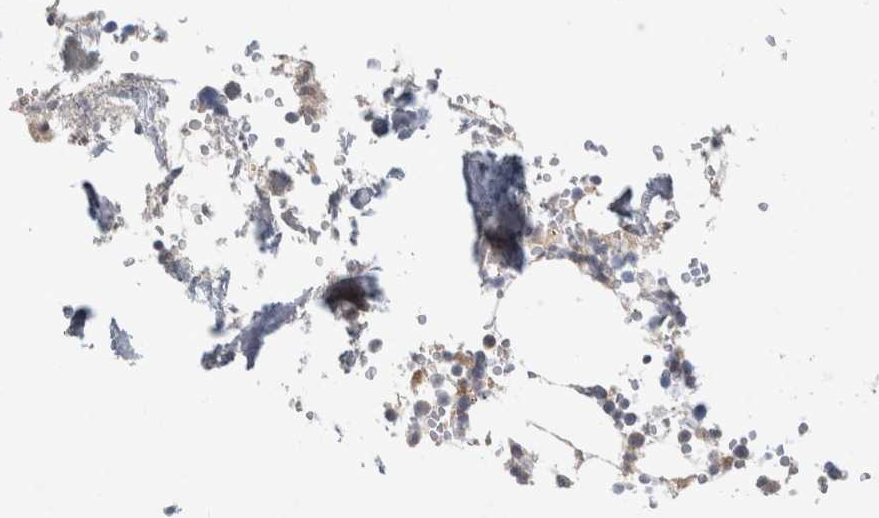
{"staining": {"intensity": "weak", "quantity": "<25%", "location": "cytoplasmic/membranous"}, "tissue": "bone marrow", "cell_type": "Hematopoietic cells", "image_type": "normal", "snomed": [{"axis": "morphology", "description": "Normal tissue, NOS"}, {"axis": "topography", "description": "Bone marrow"}], "caption": "Hematopoietic cells show no significant positivity in normal bone marrow.", "gene": "NEDD4L", "patient": {"sex": "male", "age": 70}}